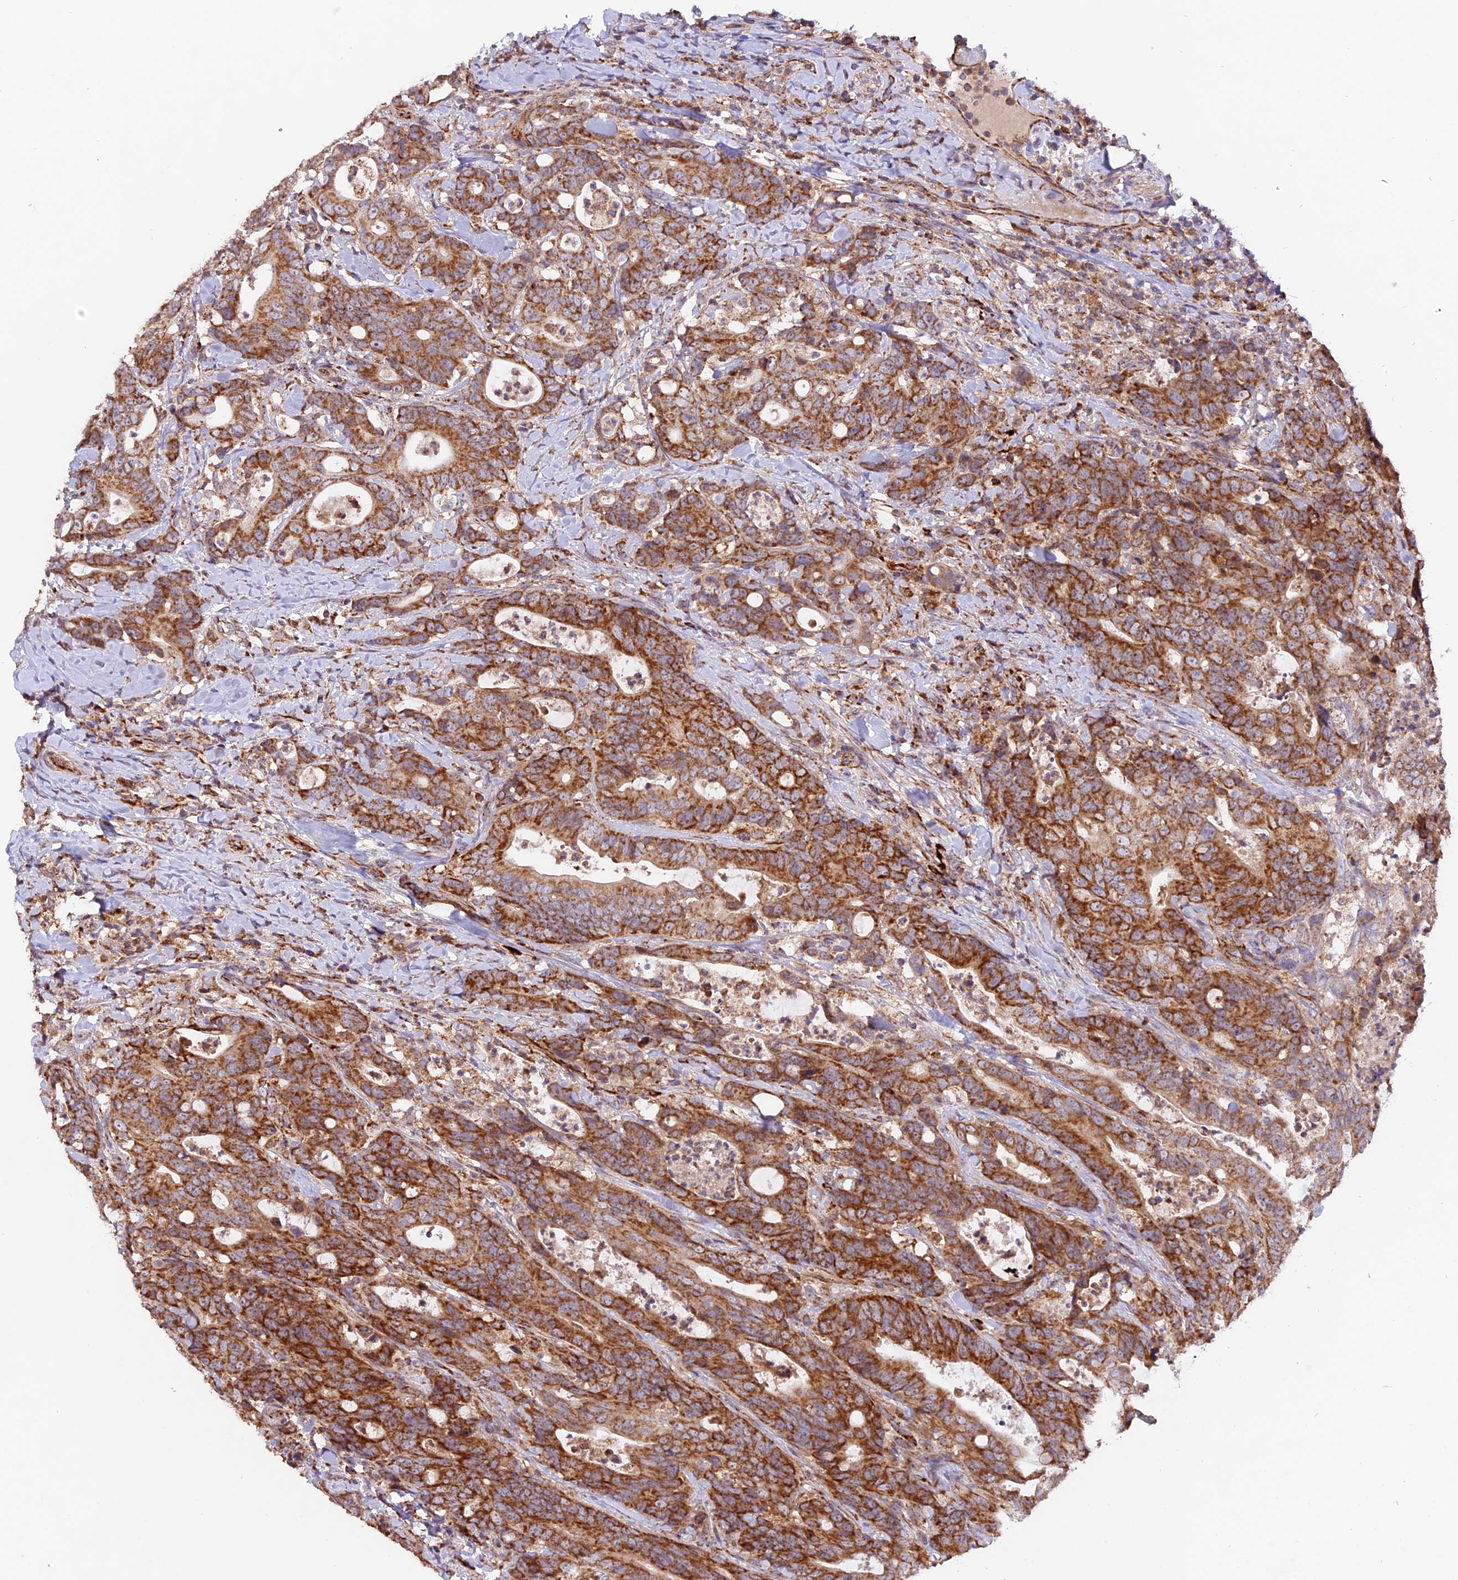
{"staining": {"intensity": "strong", "quantity": ">75%", "location": "cytoplasmic/membranous"}, "tissue": "colorectal cancer", "cell_type": "Tumor cells", "image_type": "cancer", "snomed": [{"axis": "morphology", "description": "Adenocarcinoma, NOS"}, {"axis": "topography", "description": "Colon"}], "caption": "A brown stain shows strong cytoplasmic/membranous expression of a protein in human colorectal adenocarcinoma tumor cells. Immunohistochemistry (ihc) stains the protein in brown and the nuclei are stained blue.", "gene": "NDUFA8", "patient": {"sex": "female", "age": 82}}